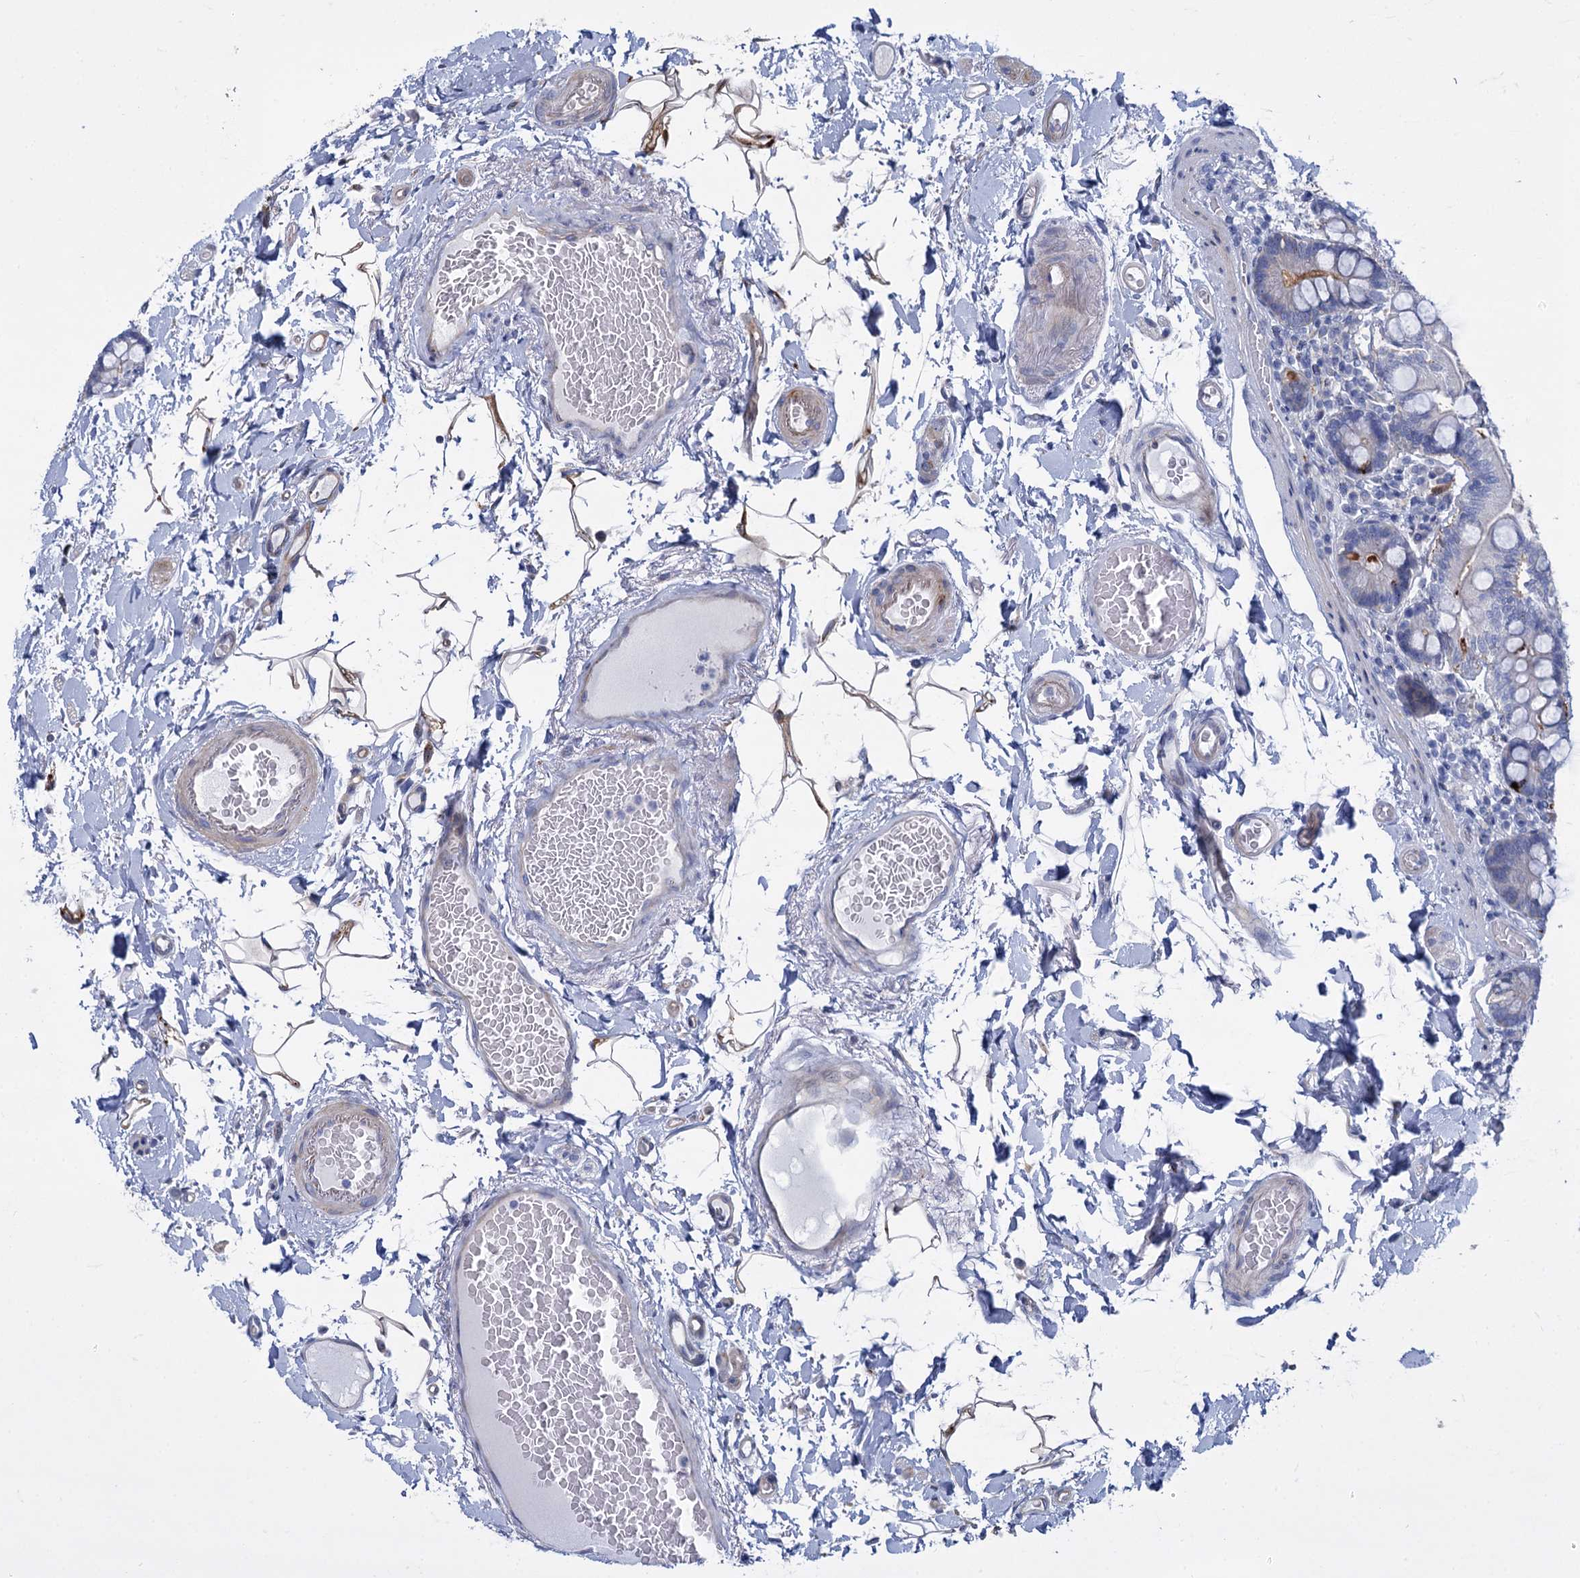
{"staining": {"intensity": "negative", "quantity": "none", "location": "none"}, "tissue": "small intestine", "cell_type": "Glandular cells", "image_type": "normal", "snomed": [{"axis": "morphology", "description": "Normal tissue, NOS"}, {"axis": "topography", "description": "Small intestine"}], "caption": "Human small intestine stained for a protein using immunohistochemistry (IHC) shows no expression in glandular cells.", "gene": "TRIM77", "patient": {"sex": "female", "age": 64}}